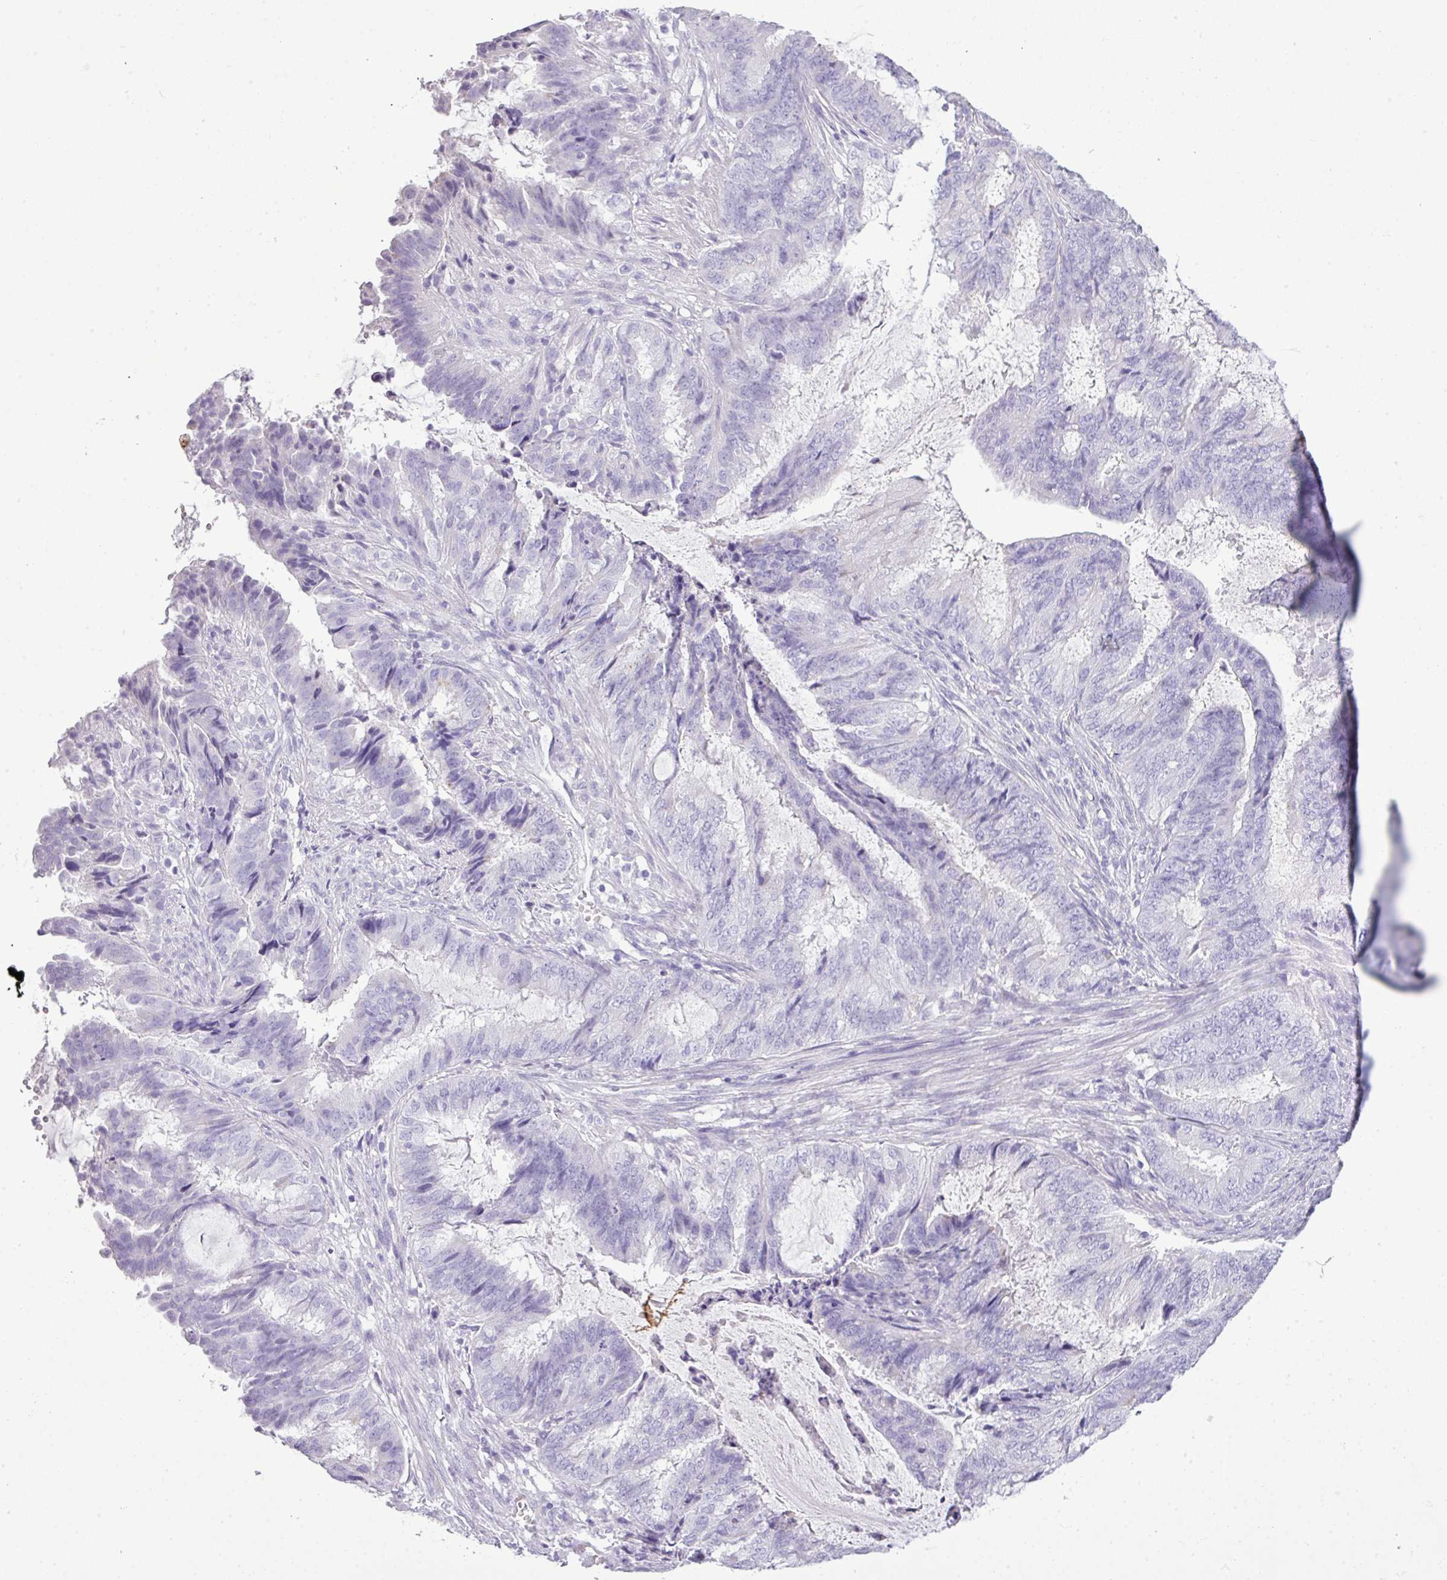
{"staining": {"intensity": "negative", "quantity": "none", "location": "none"}, "tissue": "endometrial cancer", "cell_type": "Tumor cells", "image_type": "cancer", "snomed": [{"axis": "morphology", "description": "Adenocarcinoma, NOS"}, {"axis": "topography", "description": "Endometrium"}], "caption": "Tumor cells show no significant expression in endometrial adenocarcinoma.", "gene": "RBMXL2", "patient": {"sex": "female", "age": 51}}